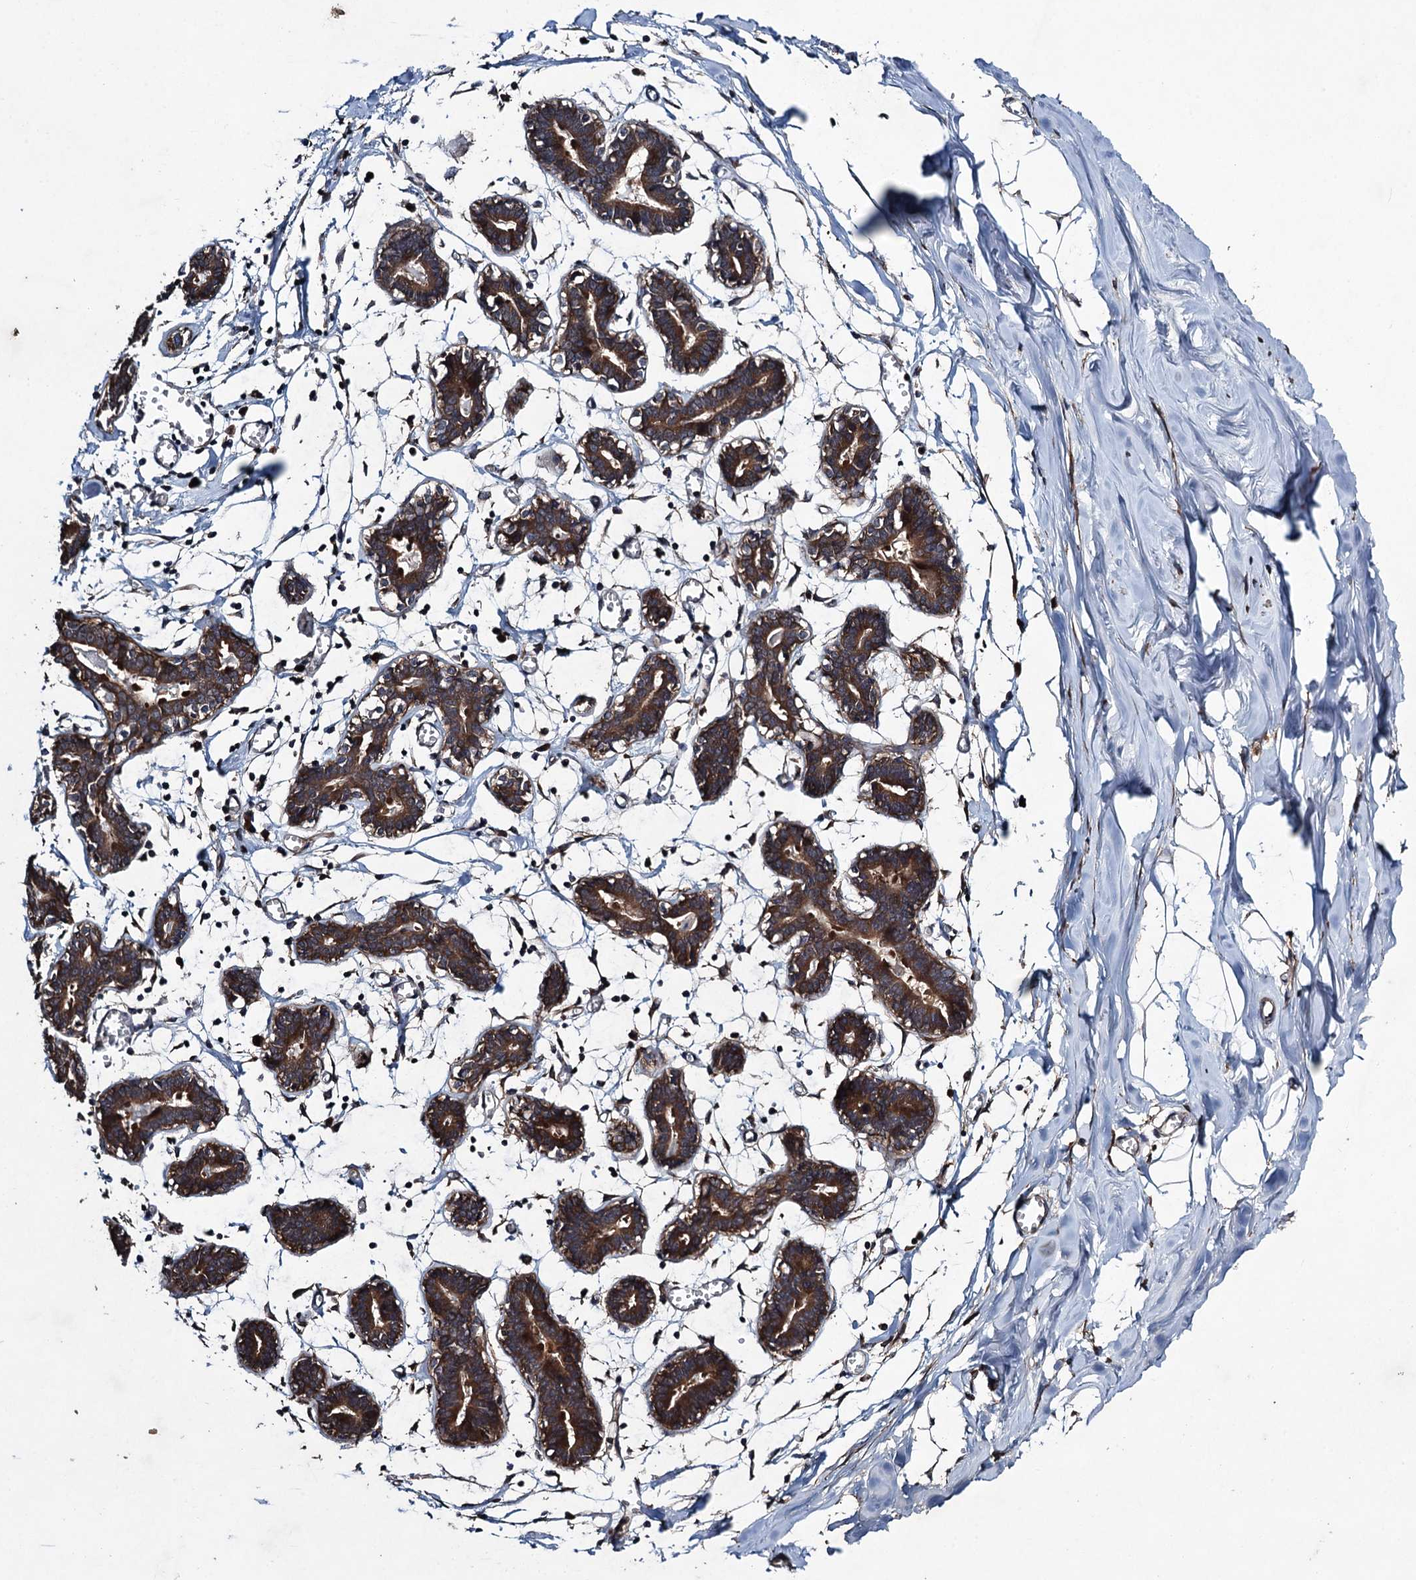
{"staining": {"intensity": "negative", "quantity": "none", "location": "none"}, "tissue": "breast", "cell_type": "Adipocytes", "image_type": "normal", "snomed": [{"axis": "morphology", "description": "Normal tissue, NOS"}, {"axis": "topography", "description": "Breast"}], "caption": "A high-resolution photomicrograph shows IHC staining of benign breast, which exhibits no significant expression in adipocytes. (DAB immunohistochemistry (IHC), high magnification).", "gene": "CNTN5", "patient": {"sex": "female", "age": 27}}